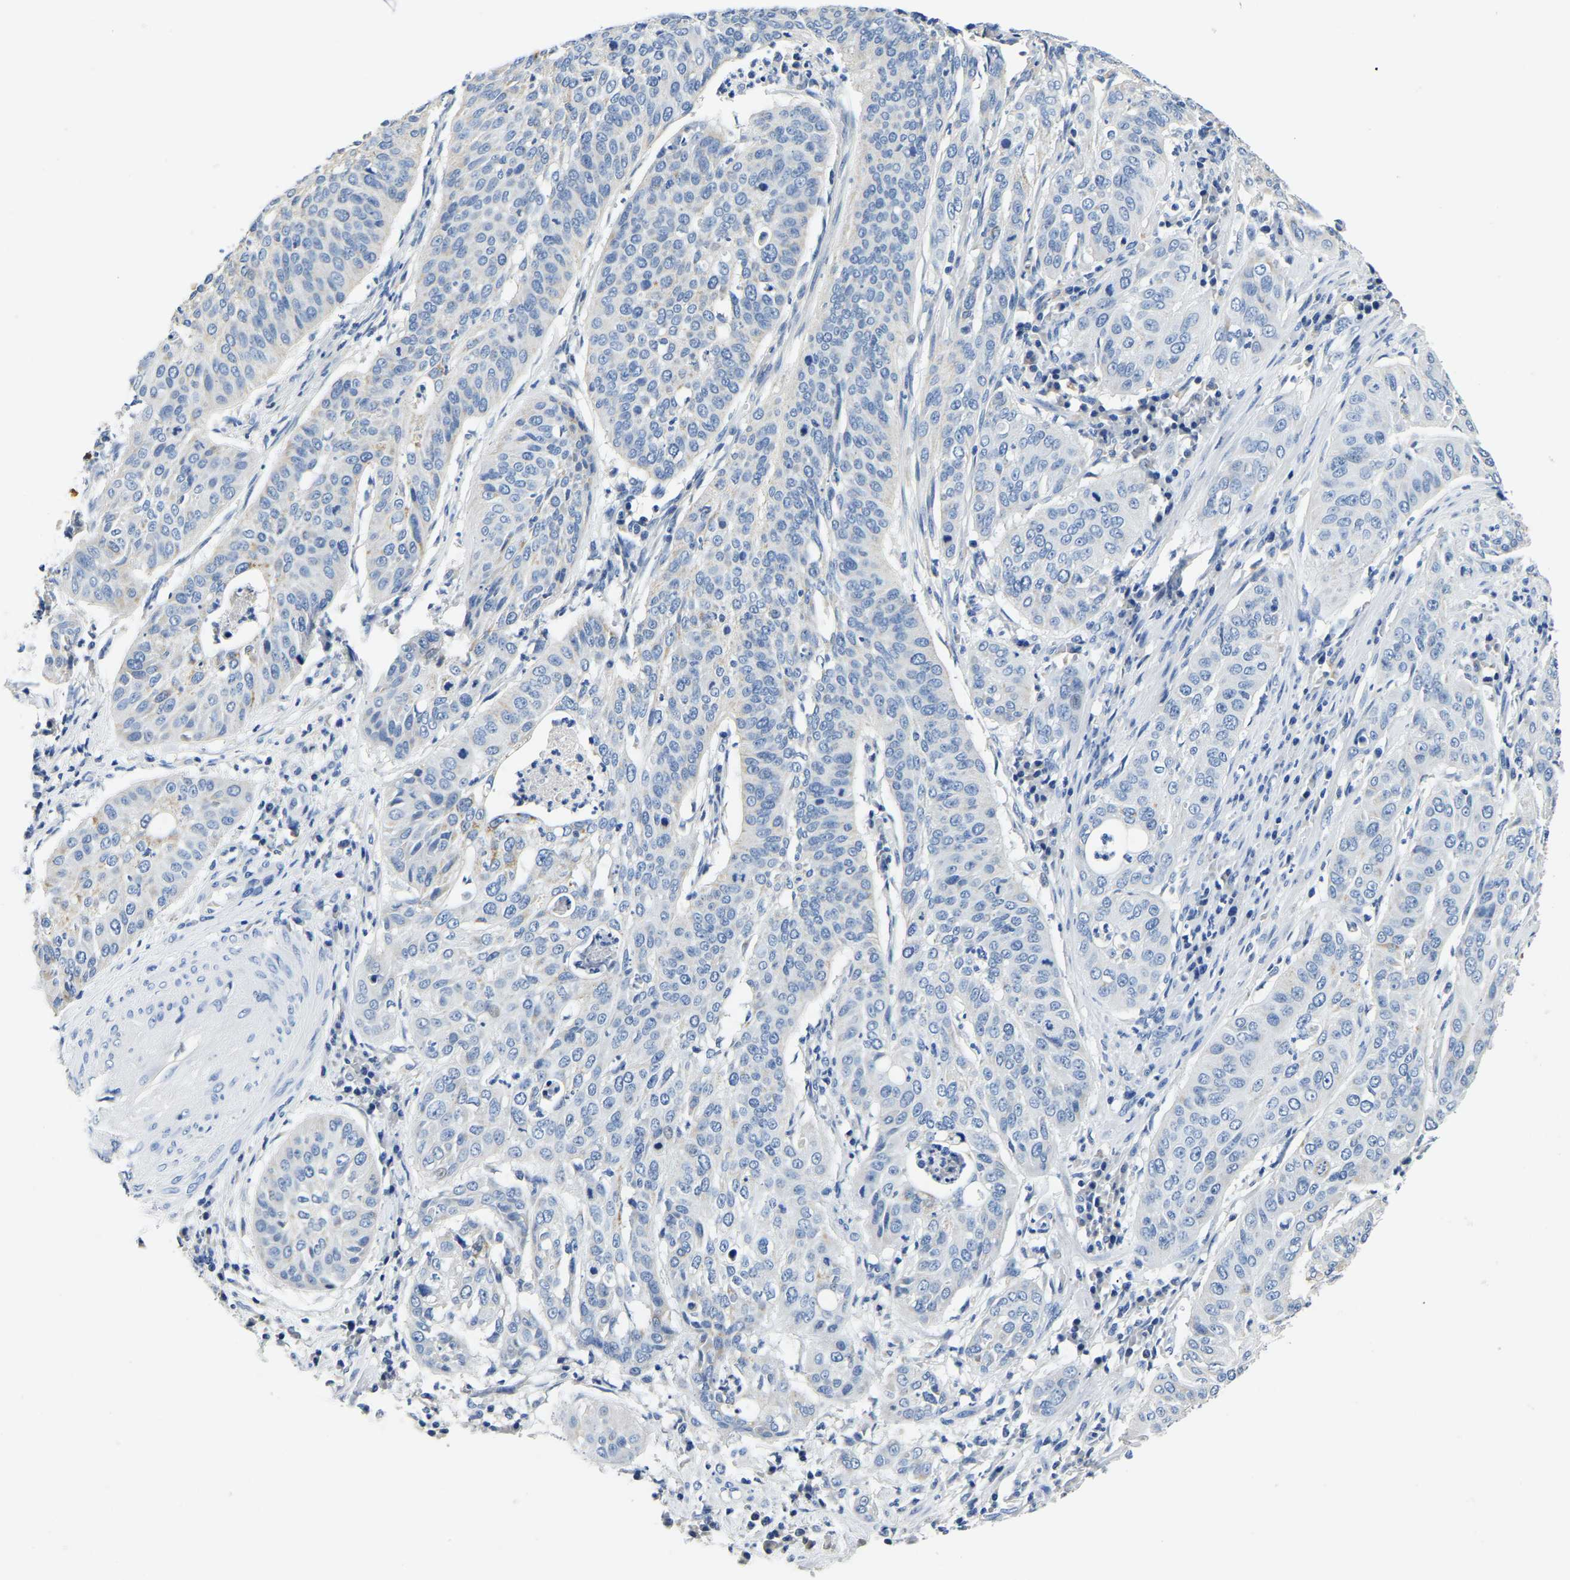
{"staining": {"intensity": "negative", "quantity": "none", "location": "none"}, "tissue": "cervical cancer", "cell_type": "Tumor cells", "image_type": "cancer", "snomed": [{"axis": "morphology", "description": "Normal tissue, NOS"}, {"axis": "morphology", "description": "Squamous cell carcinoma, NOS"}, {"axis": "topography", "description": "Cervix"}], "caption": "Tumor cells are negative for protein expression in human cervical squamous cell carcinoma. (Brightfield microscopy of DAB (3,3'-diaminobenzidine) immunohistochemistry (IHC) at high magnification).", "gene": "PCK2", "patient": {"sex": "female", "age": 39}}